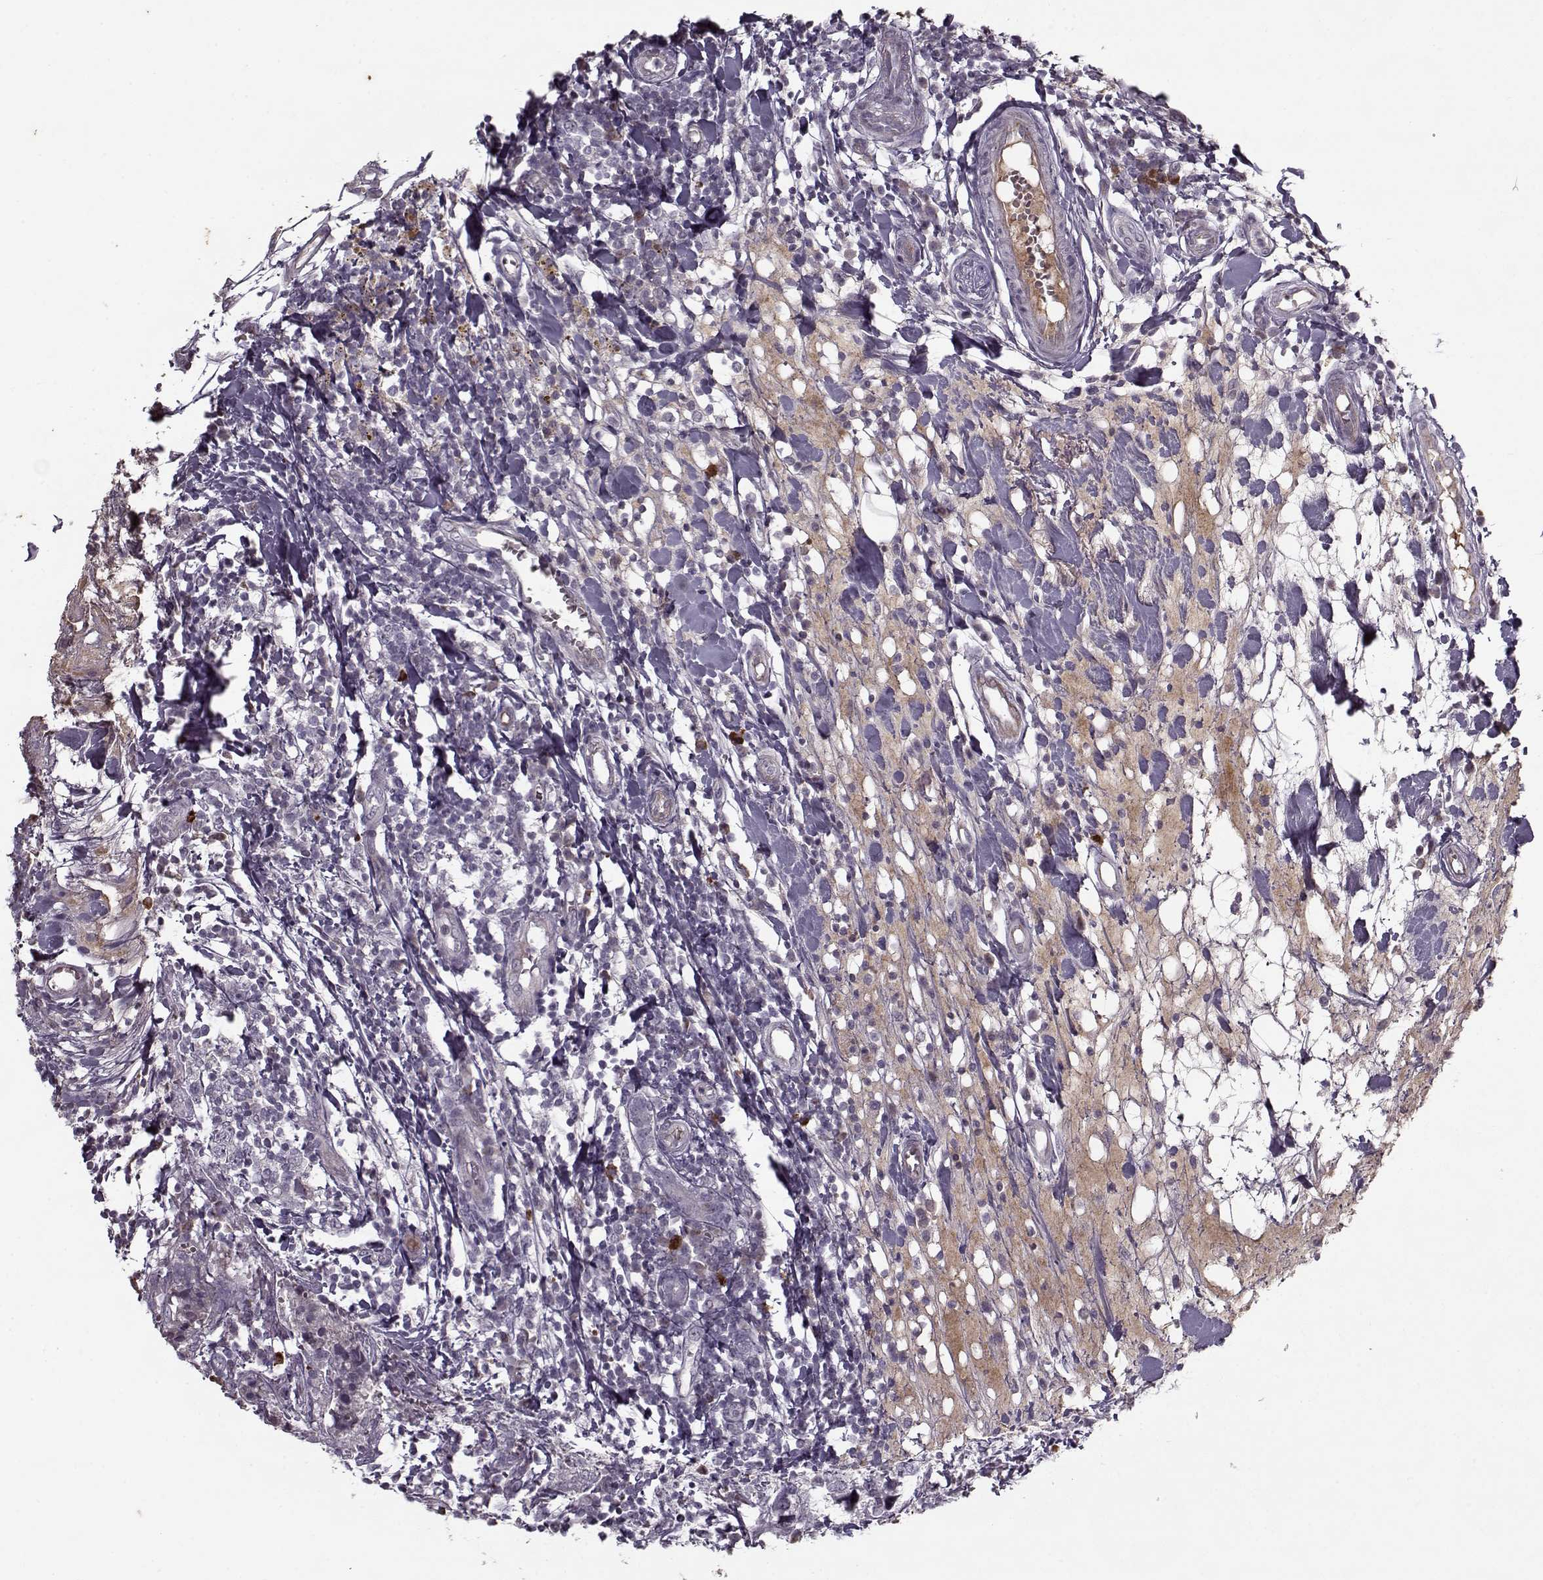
{"staining": {"intensity": "negative", "quantity": "none", "location": "none"}, "tissue": "breast cancer", "cell_type": "Tumor cells", "image_type": "cancer", "snomed": [{"axis": "morphology", "description": "Duct carcinoma"}, {"axis": "topography", "description": "Breast"}], "caption": "There is no significant staining in tumor cells of intraductal carcinoma (breast).", "gene": "KRT9", "patient": {"sex": "female", "age": 30}}